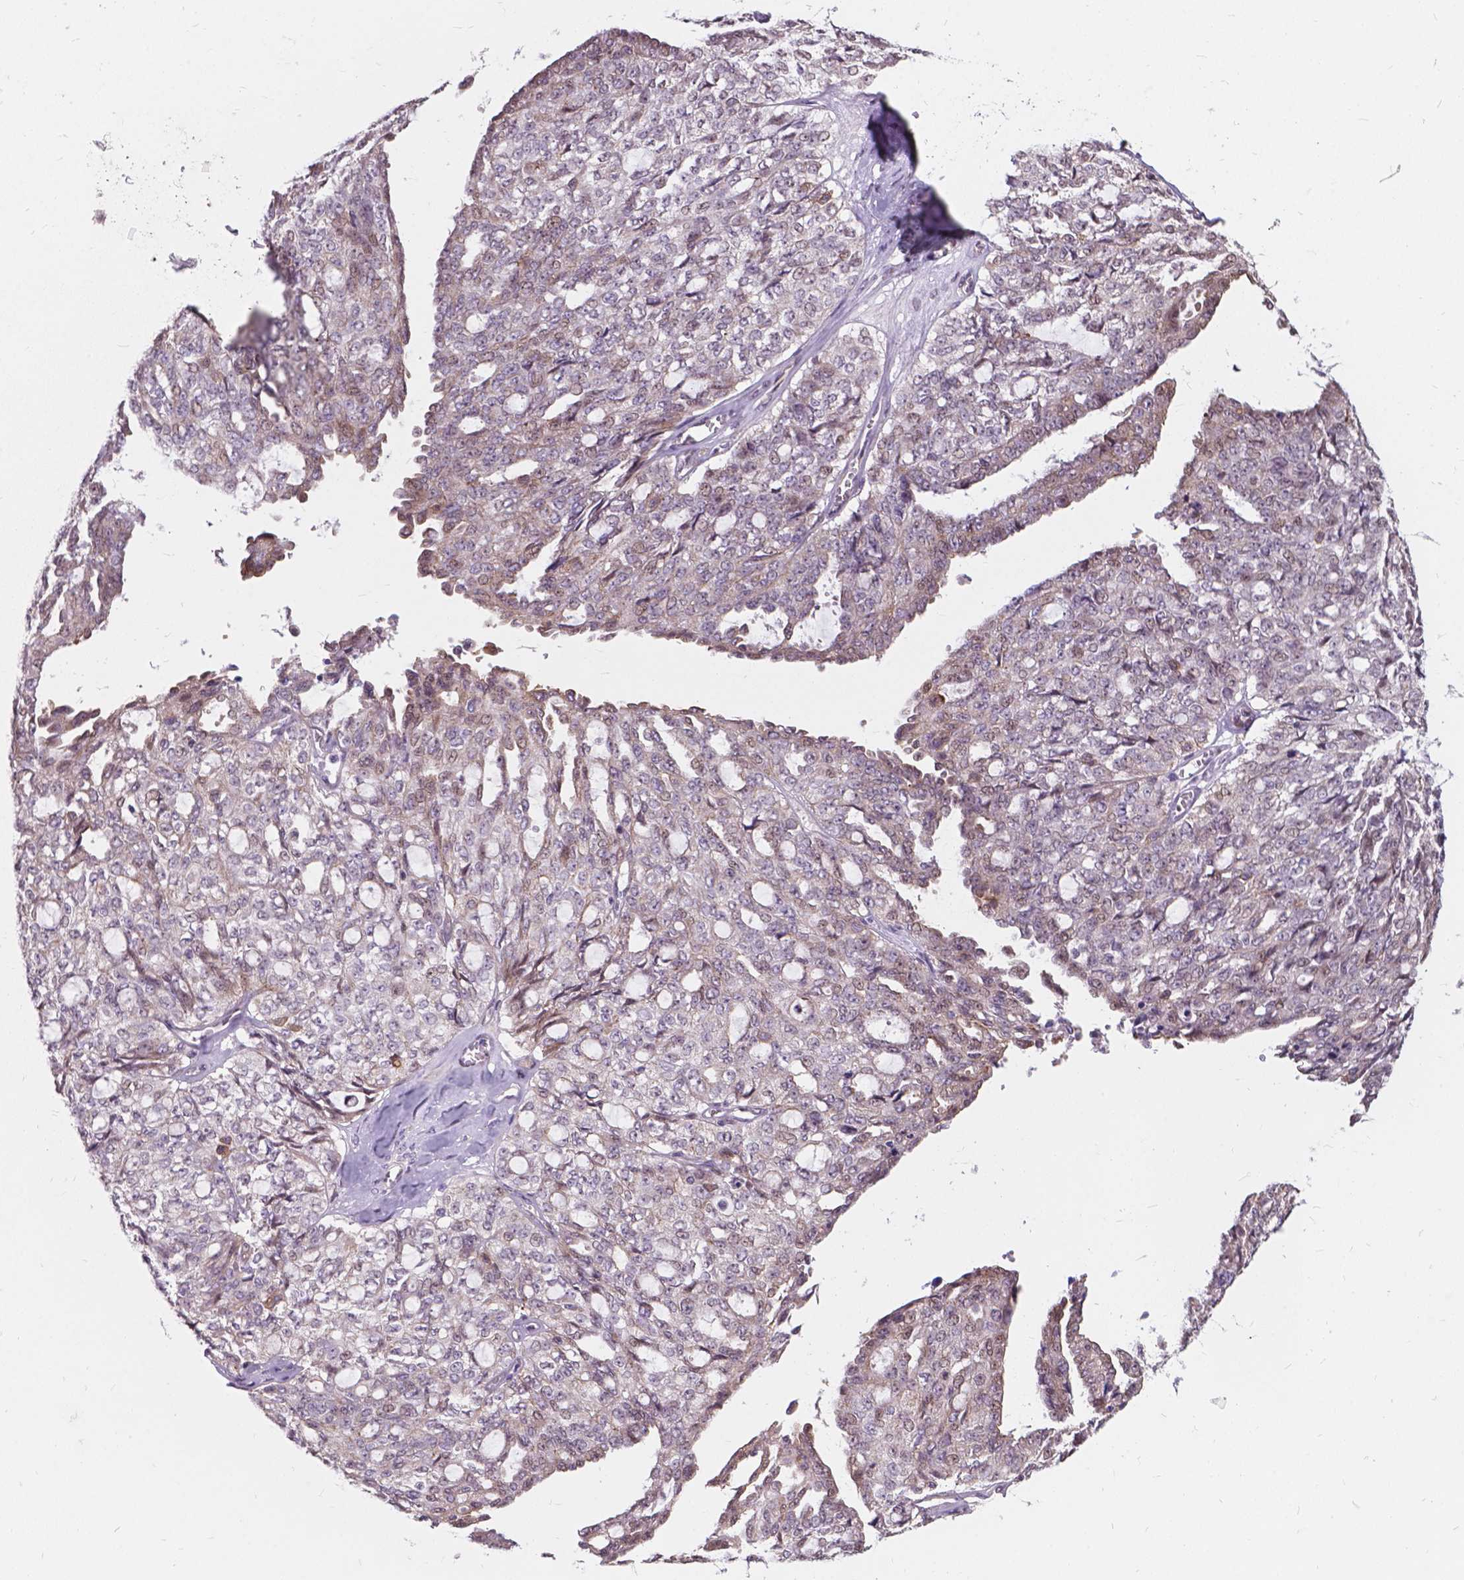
{"staining": {"intensity": "negative", "quantity": "none", "location": "none"}, "tissue": "ovarian cancer", "cell_type": "Tumor cells", "image_type": "cancer", "snomed": [{"axis": "morphology", "description": "Cystadenocarcinoma, serous, NOS"}, {"axis": "topography", "description": "Ovary"}], "caption": "Immunohistochemistry (IHC) image of ovarian serous cystadenocarcinoma stained for a protein (brown), which displays no expression in tumor cells. (DAB (3,3'-diaminobenzidine) IHC with hematoxylin counter stain).", "gene": "MYH14", "patient": {"sex": "female", "age": 71}}